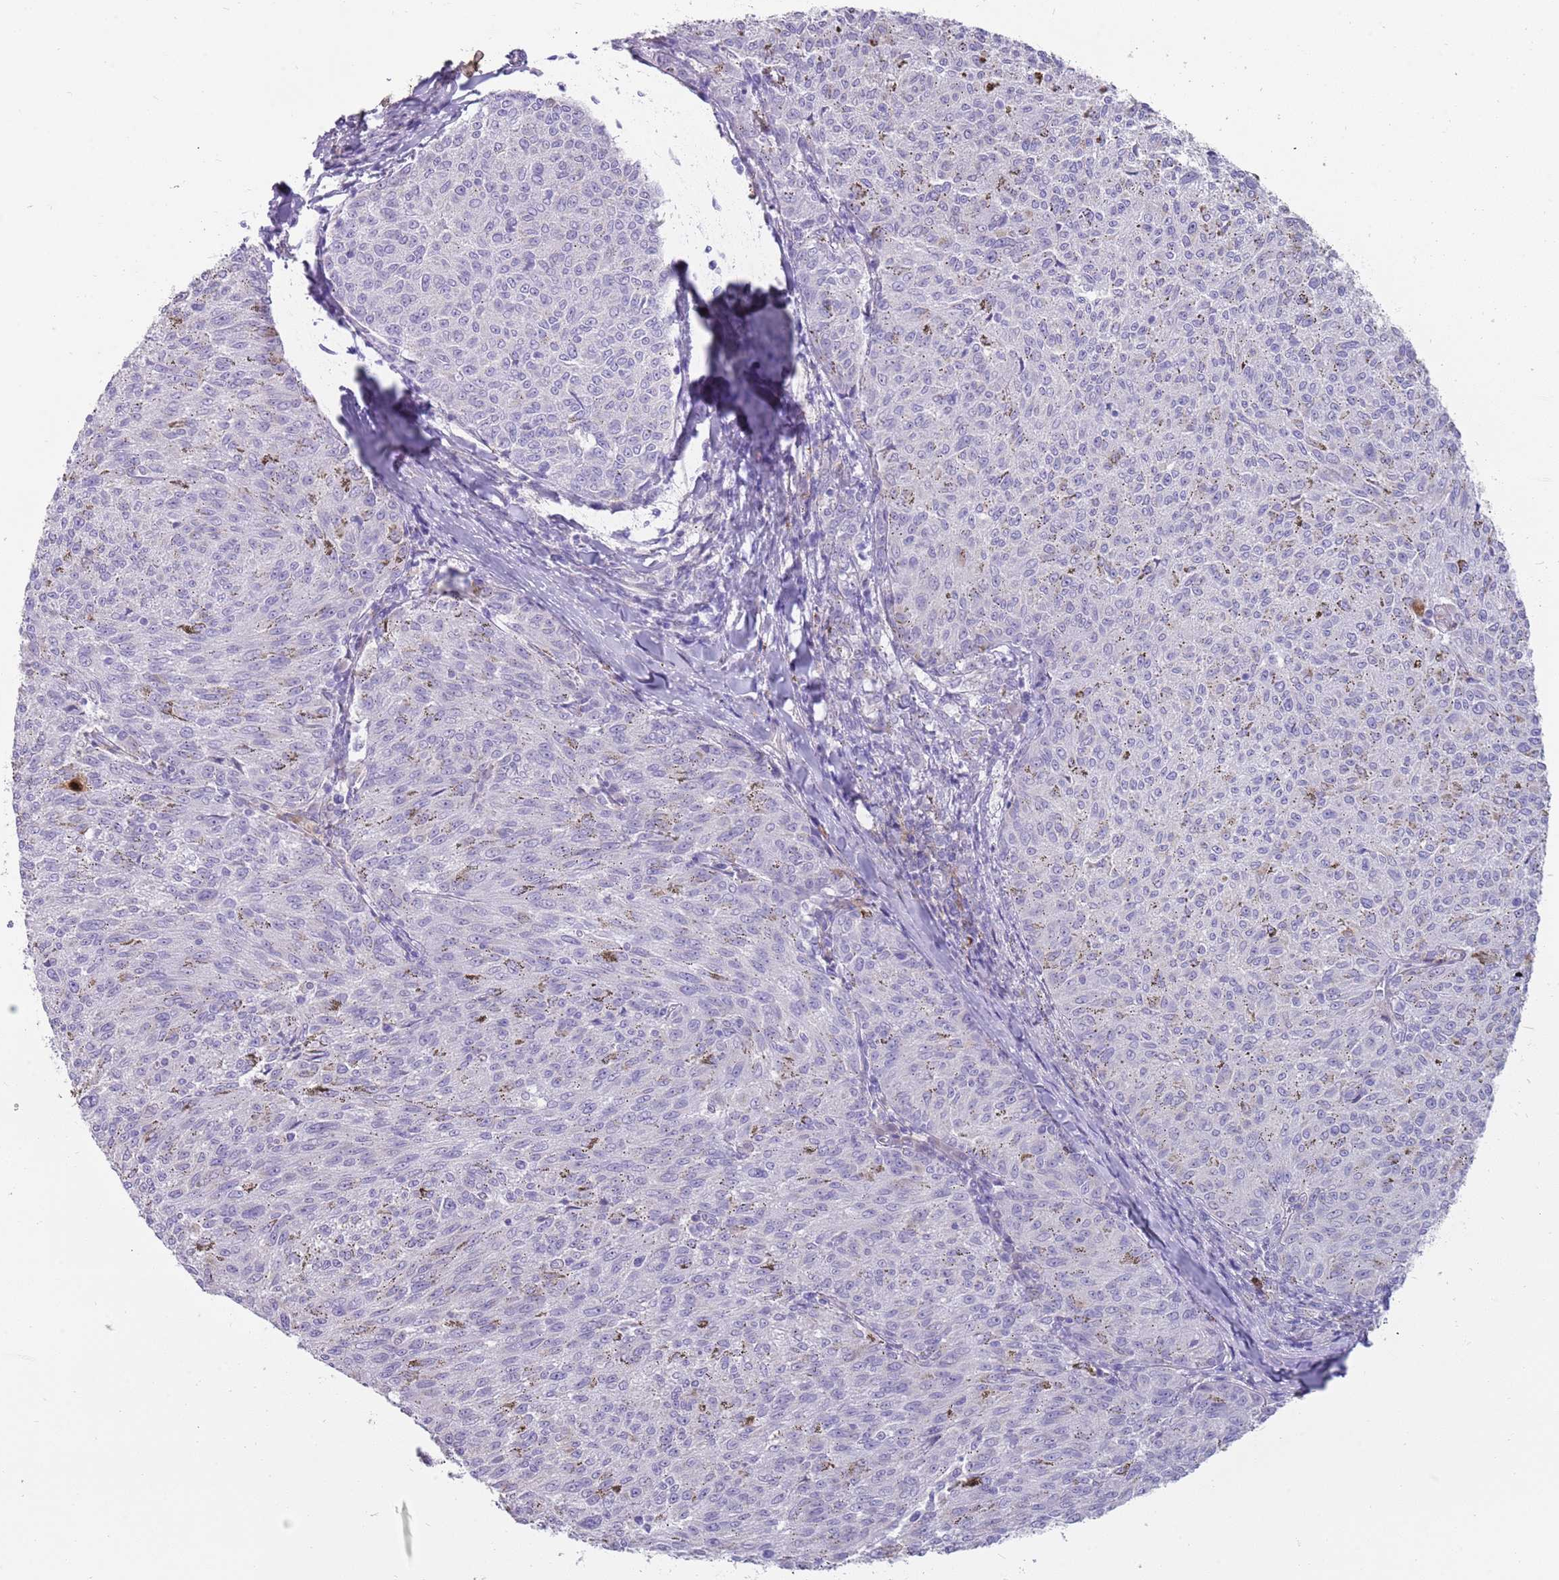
{"staining": {"intensity": "negative", "quantity": "none", "location": "none"}, "tissue": "melanoma", "cell_type": "Tumor cells", "image_type": "cancer", "snomed": [{"axis": "morphology", "description": "Malignant melanoma, NOS"}, {"axis": "topography", "description": "Skin"}], "caption": "Tumor cells show no significant protein expression in melanoma.", "gene": "DIPK1C", "patient": {"sex": "female", "age": 72}}